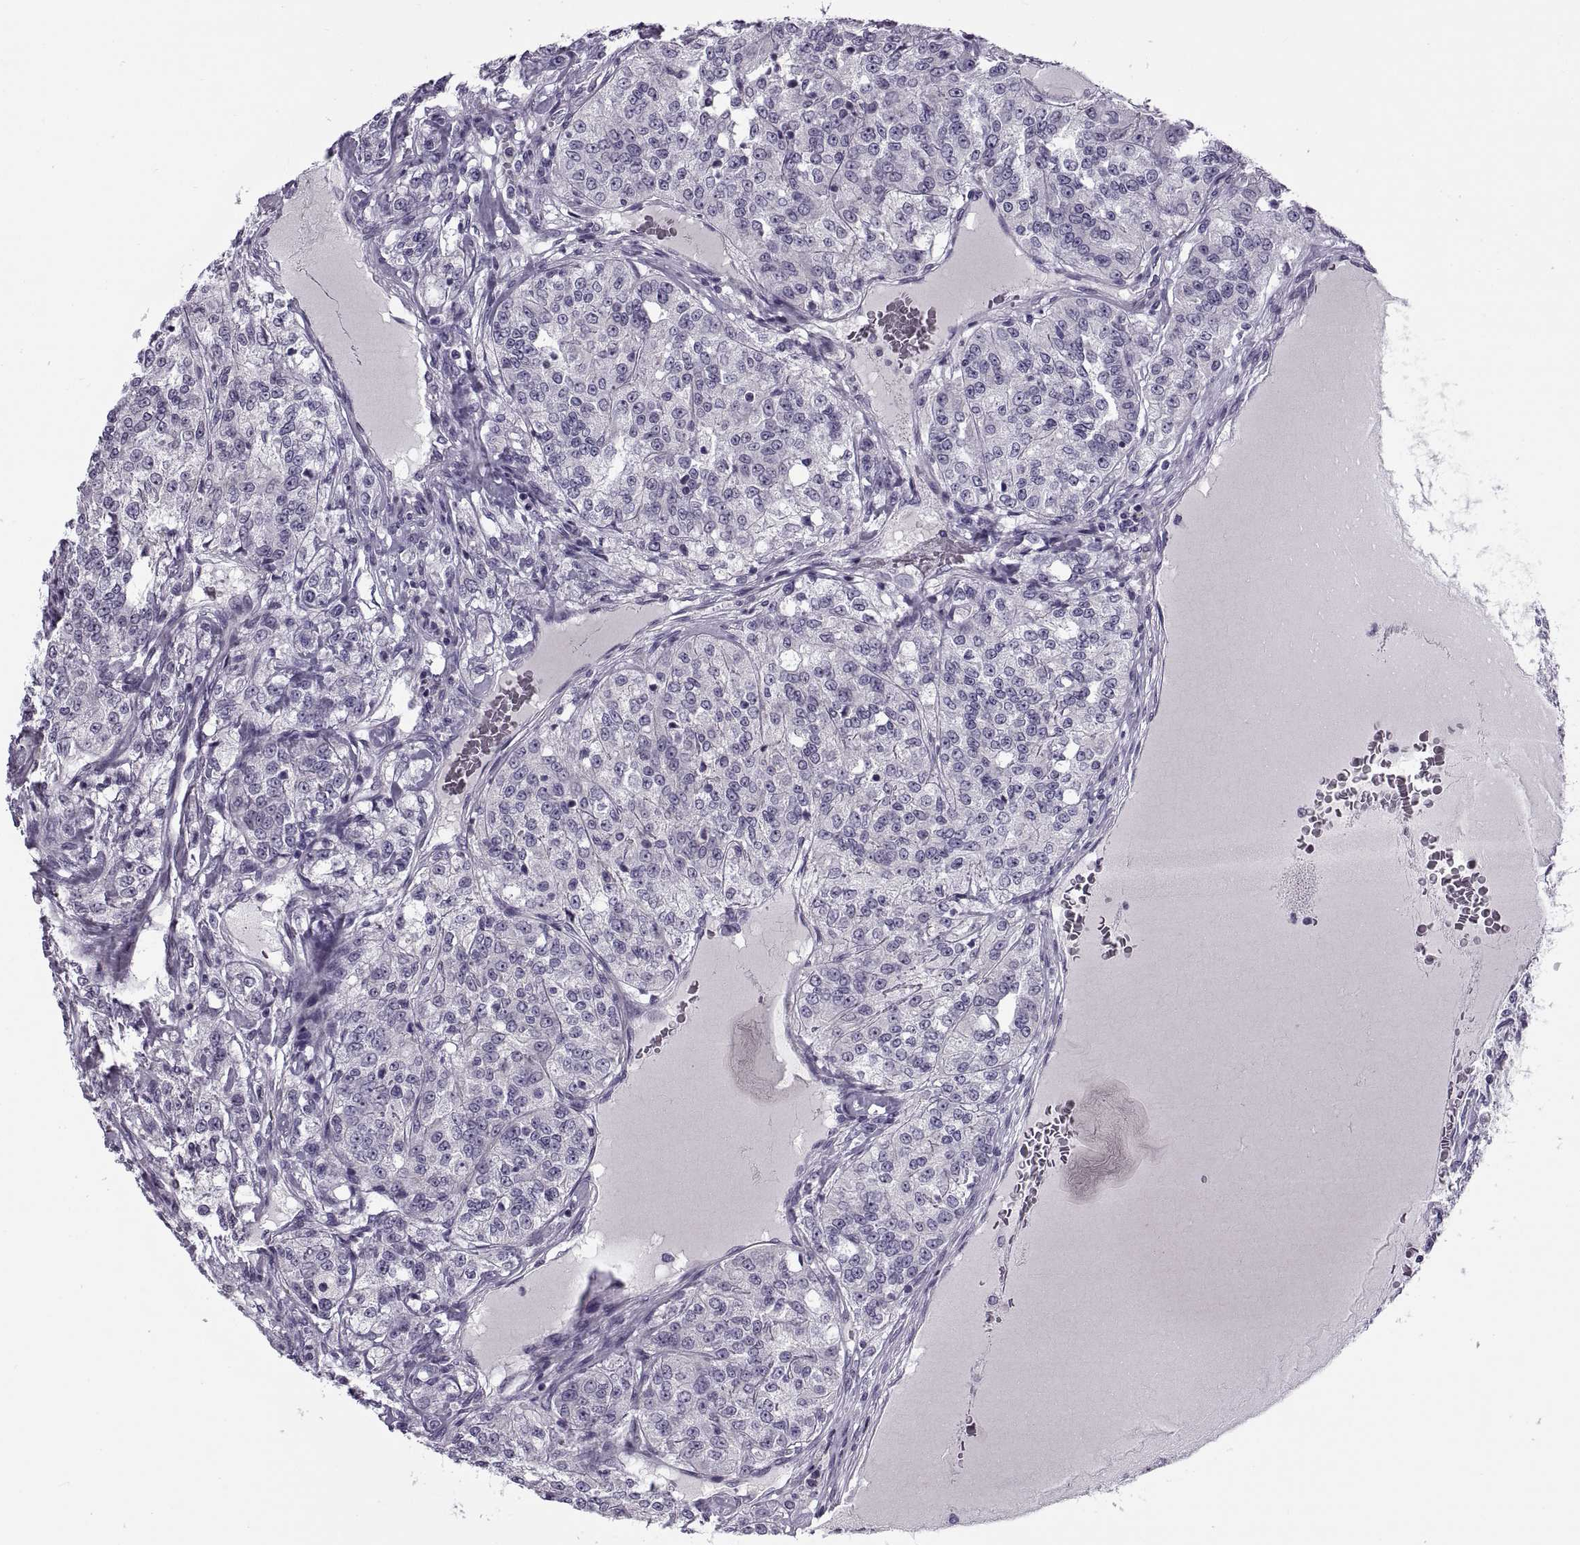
{"staining": {"intensity": "negative", "quantity": "none", "location": "none"}, "tissue": "renal cancer", "cell_type": "Tumor cells", "image_type": "cancer", "snomed": [{"axis": "morphology", "description": "Adenocarcinoma, NOS"}, {"axis": "topography", "description": "Kidney"}], "caption": "Renal adenocarcinoma was stained to show a protein in brown. There is no significant positivity in tumor cells.", "gene": "MAGEB1", "patient": {"sex": "female", "age": 63}}